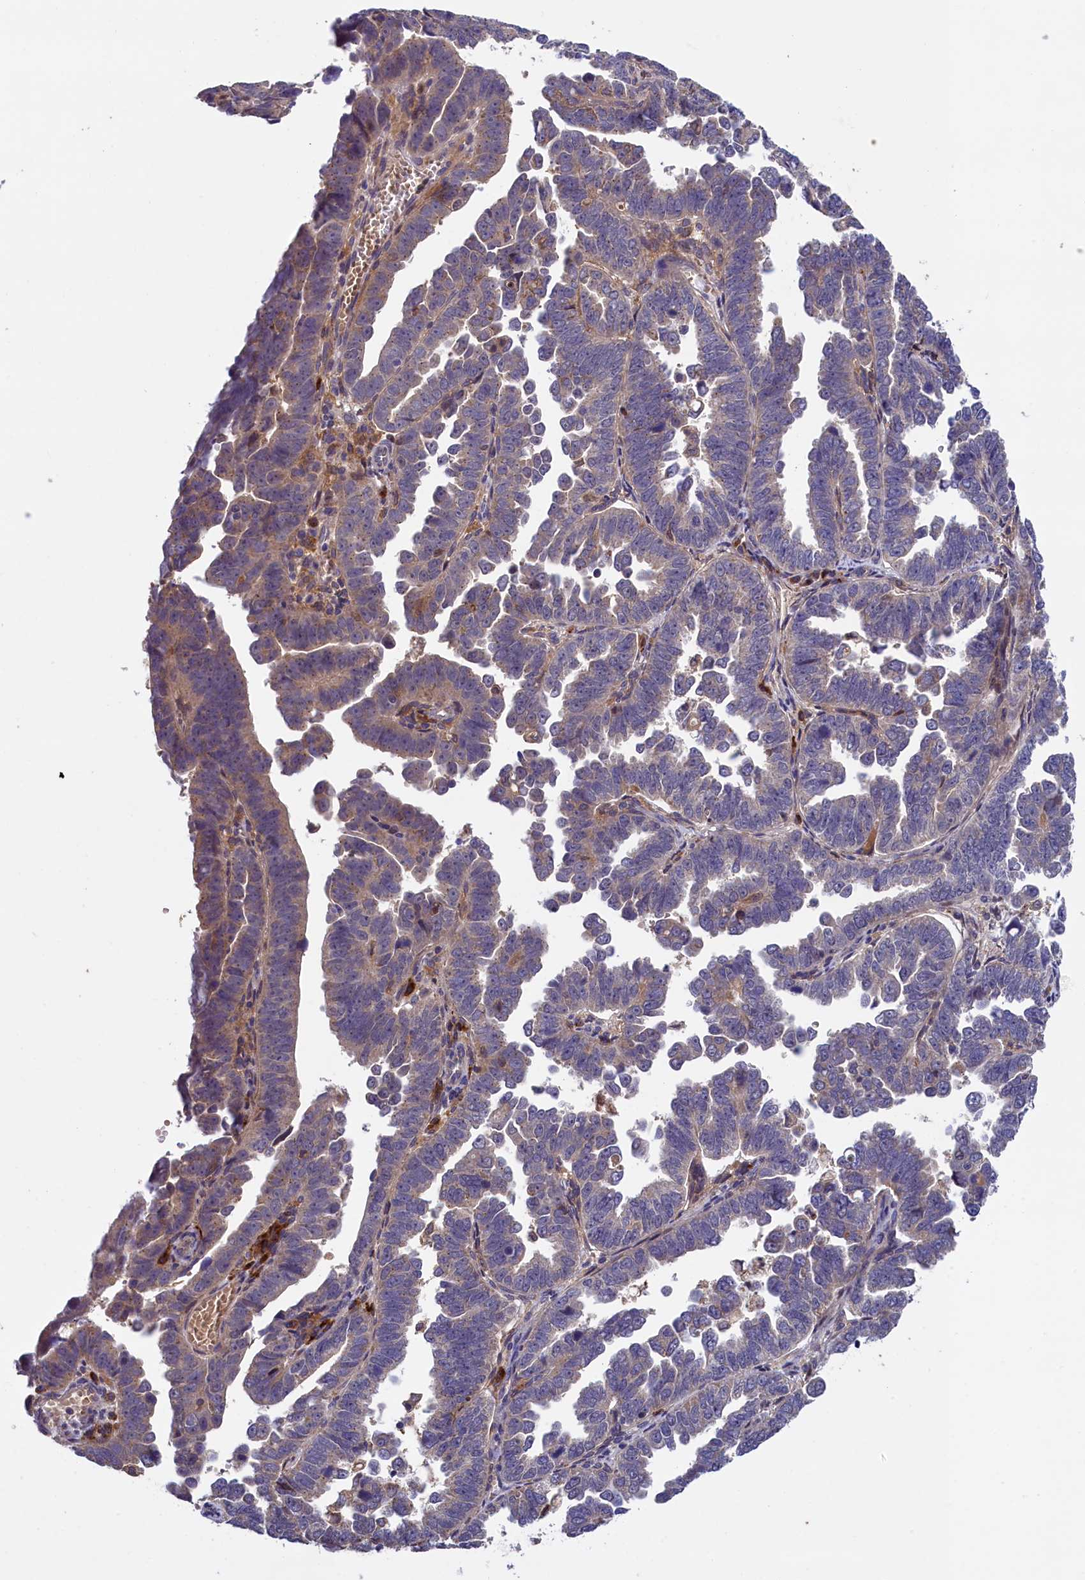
{"staining": {"intensity": "weak", "quantity": "25%-75%", "location": "cytoplasmic/membranous"}, "tissue": "endometrial cancer", "cell_type": "Tumor cells", "image_type": "cancer", "snomed": [{"axis": "morphology", "description": "Adenocarcinoma, NOS"}, {"axis": "topography", "description": "Endometrium"}], "caption": "Adenocarcinoma (endometrial) stained with a protein marker displays weak staining in tumor cells.", "gene": "NAIP", "patient": {"sex": "female", "age": 75}}